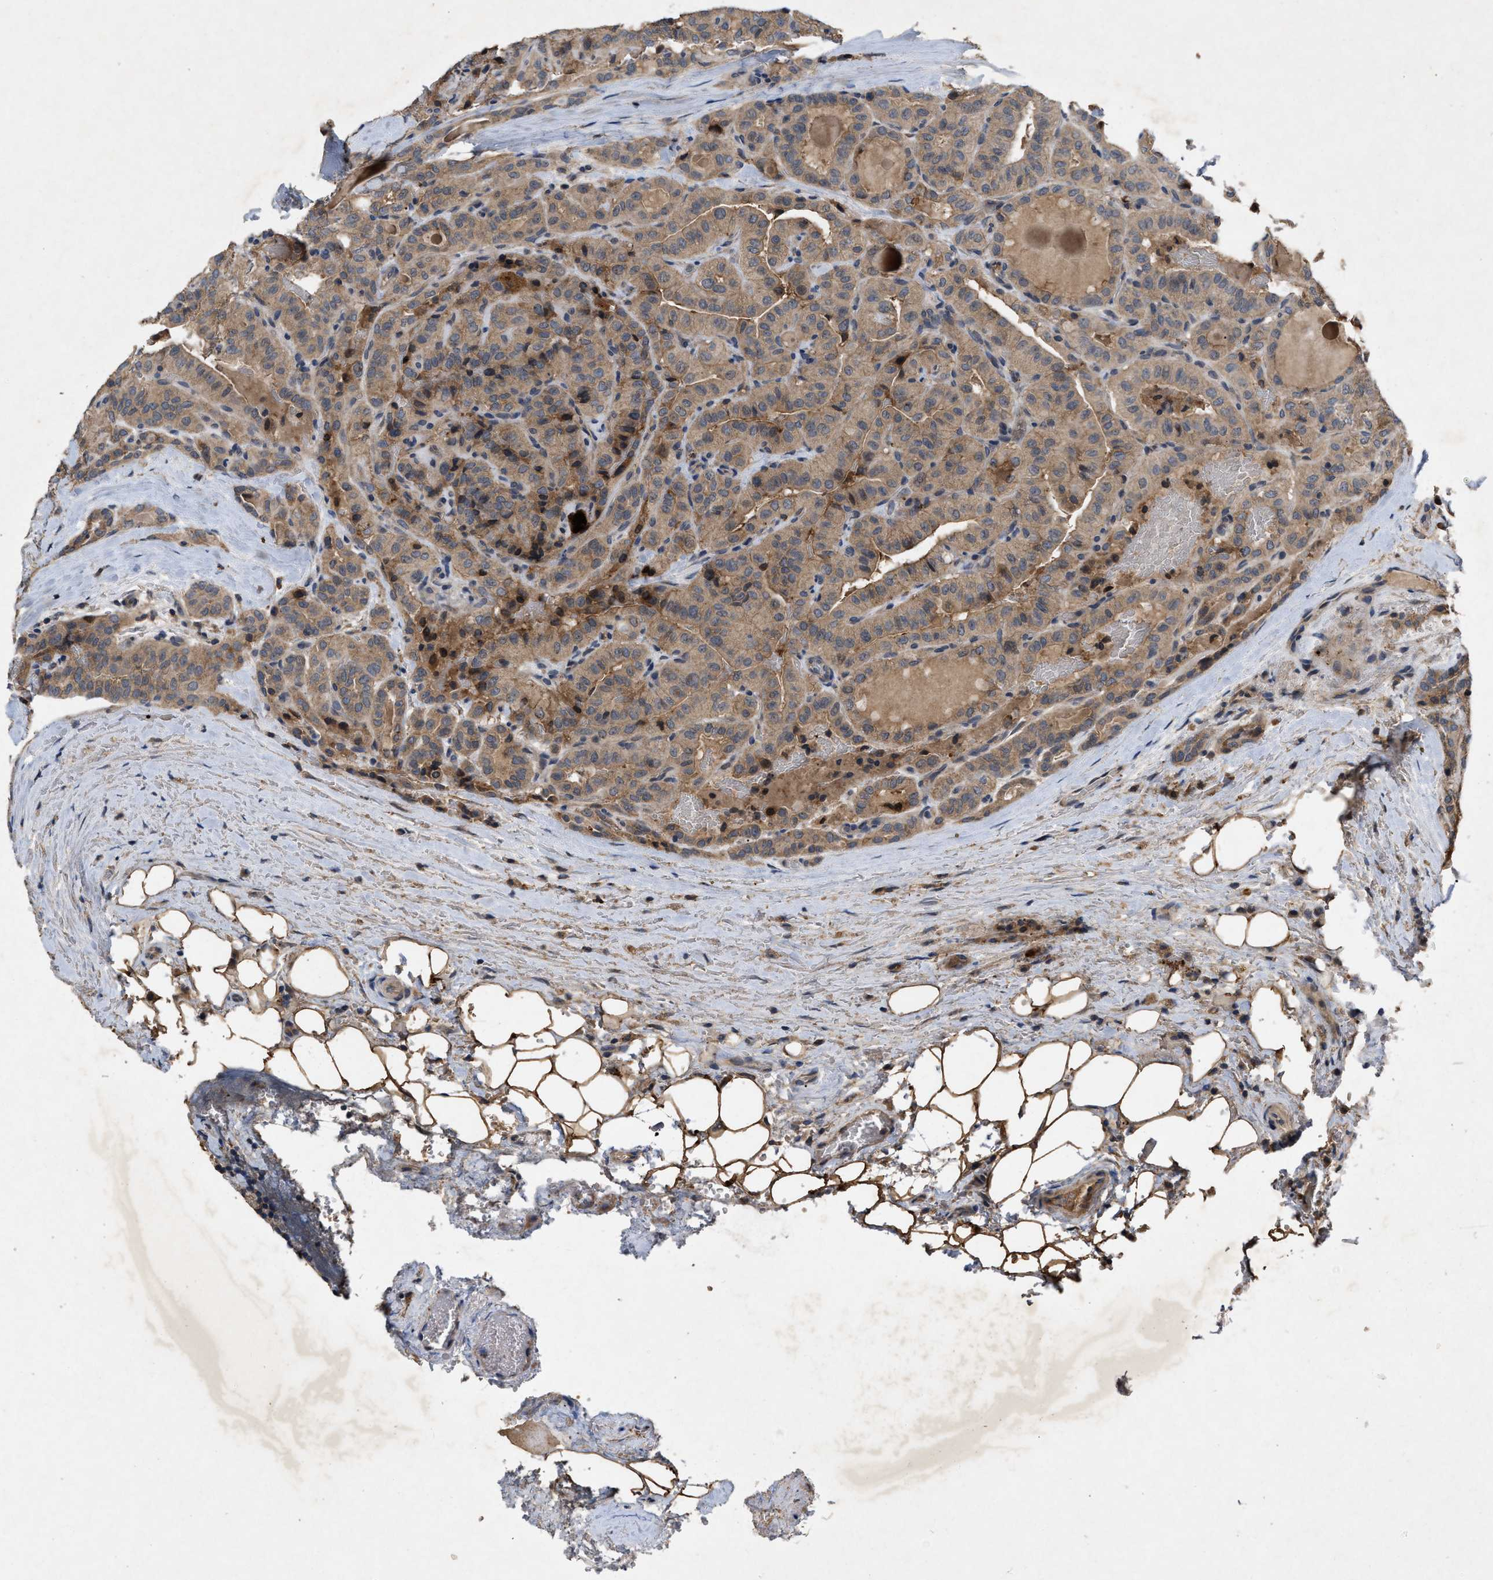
{"staining": {"intensity": "moderate", "quantity": ">75%", "location": "cytoplasmic/membranous"}, "tissue": "head and neck cancer", "cell_type": "Tumor cells", "image_type": "cancer", "snomed": [{"axis": "morphology", "description": "Squamous cell carcinoma, NOS"}, {"axis": "topography", "description": "Oral tissue"}, {"axis": "topography", "description": "Head-Neck"}], "caption": "Immunohistochemical staining of head and neck cancer demonstrates medium levels of moderate cytoplasmic/membranous protein staining in about >75% of tumor cells.", "gene": "LPAR2", "patient": {"sex": "female", "age": 50}}